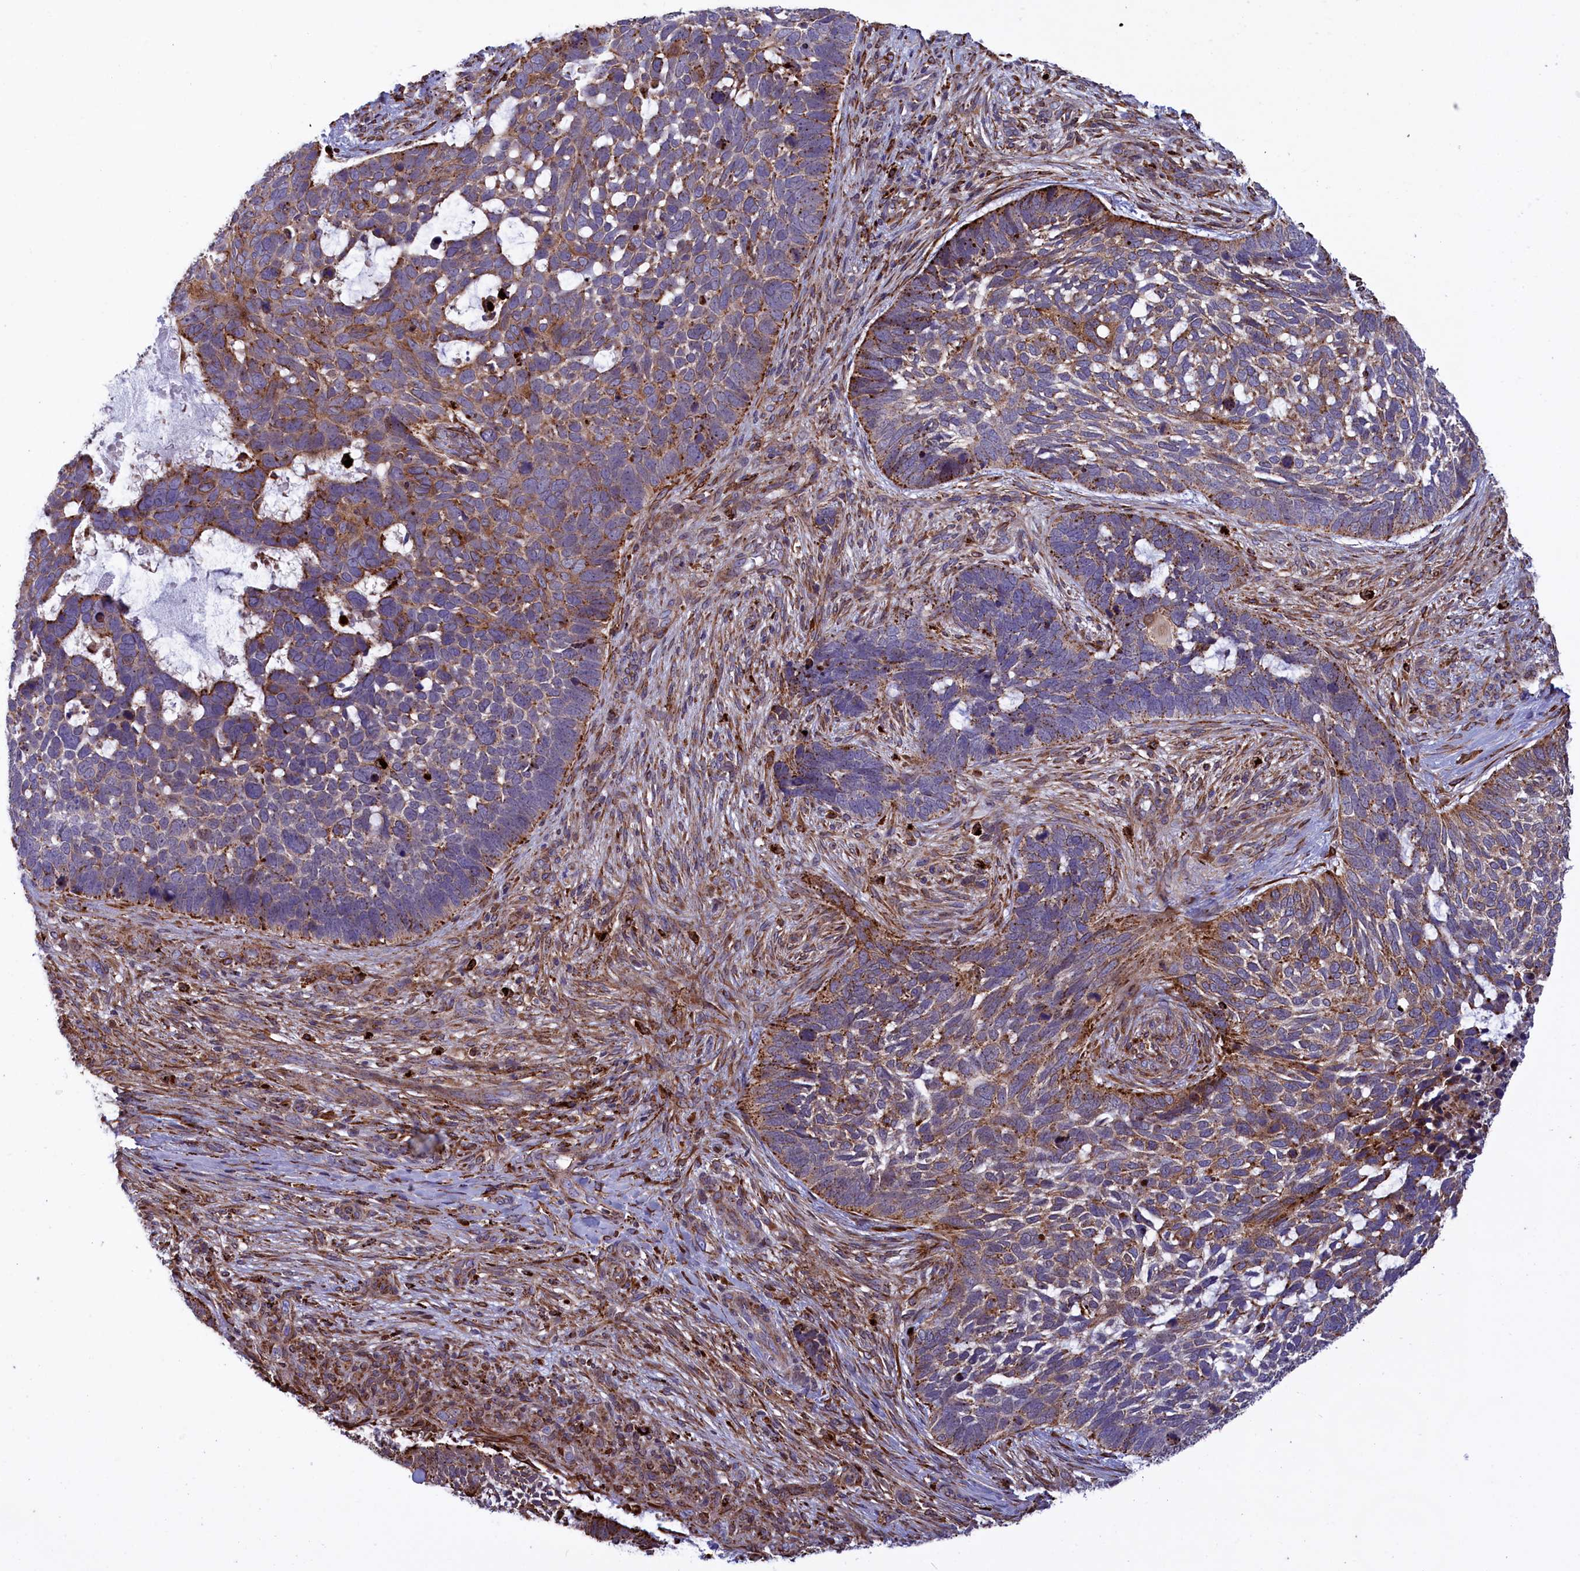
{"staining": {"intensity": "strong", "quantity": "<25%", "location": "cytoplasmic/membranous"}, "tissue": "skin cancer", "cell_type": "Tumor cells", "image_type": "cancer", "snomed": [{"axis": "morphology", "description": "Basal cell carcinoma"}, {"axis": "topography", "description": "Skin"}], "caption": "Protein staining of skin cancer tissue demonstrates strong cytoplasmic/membranous positivity in approximately <25% of tumor cells.", "gene": "MAN2B1", "patient": {"sex": "male", "age": 88}}